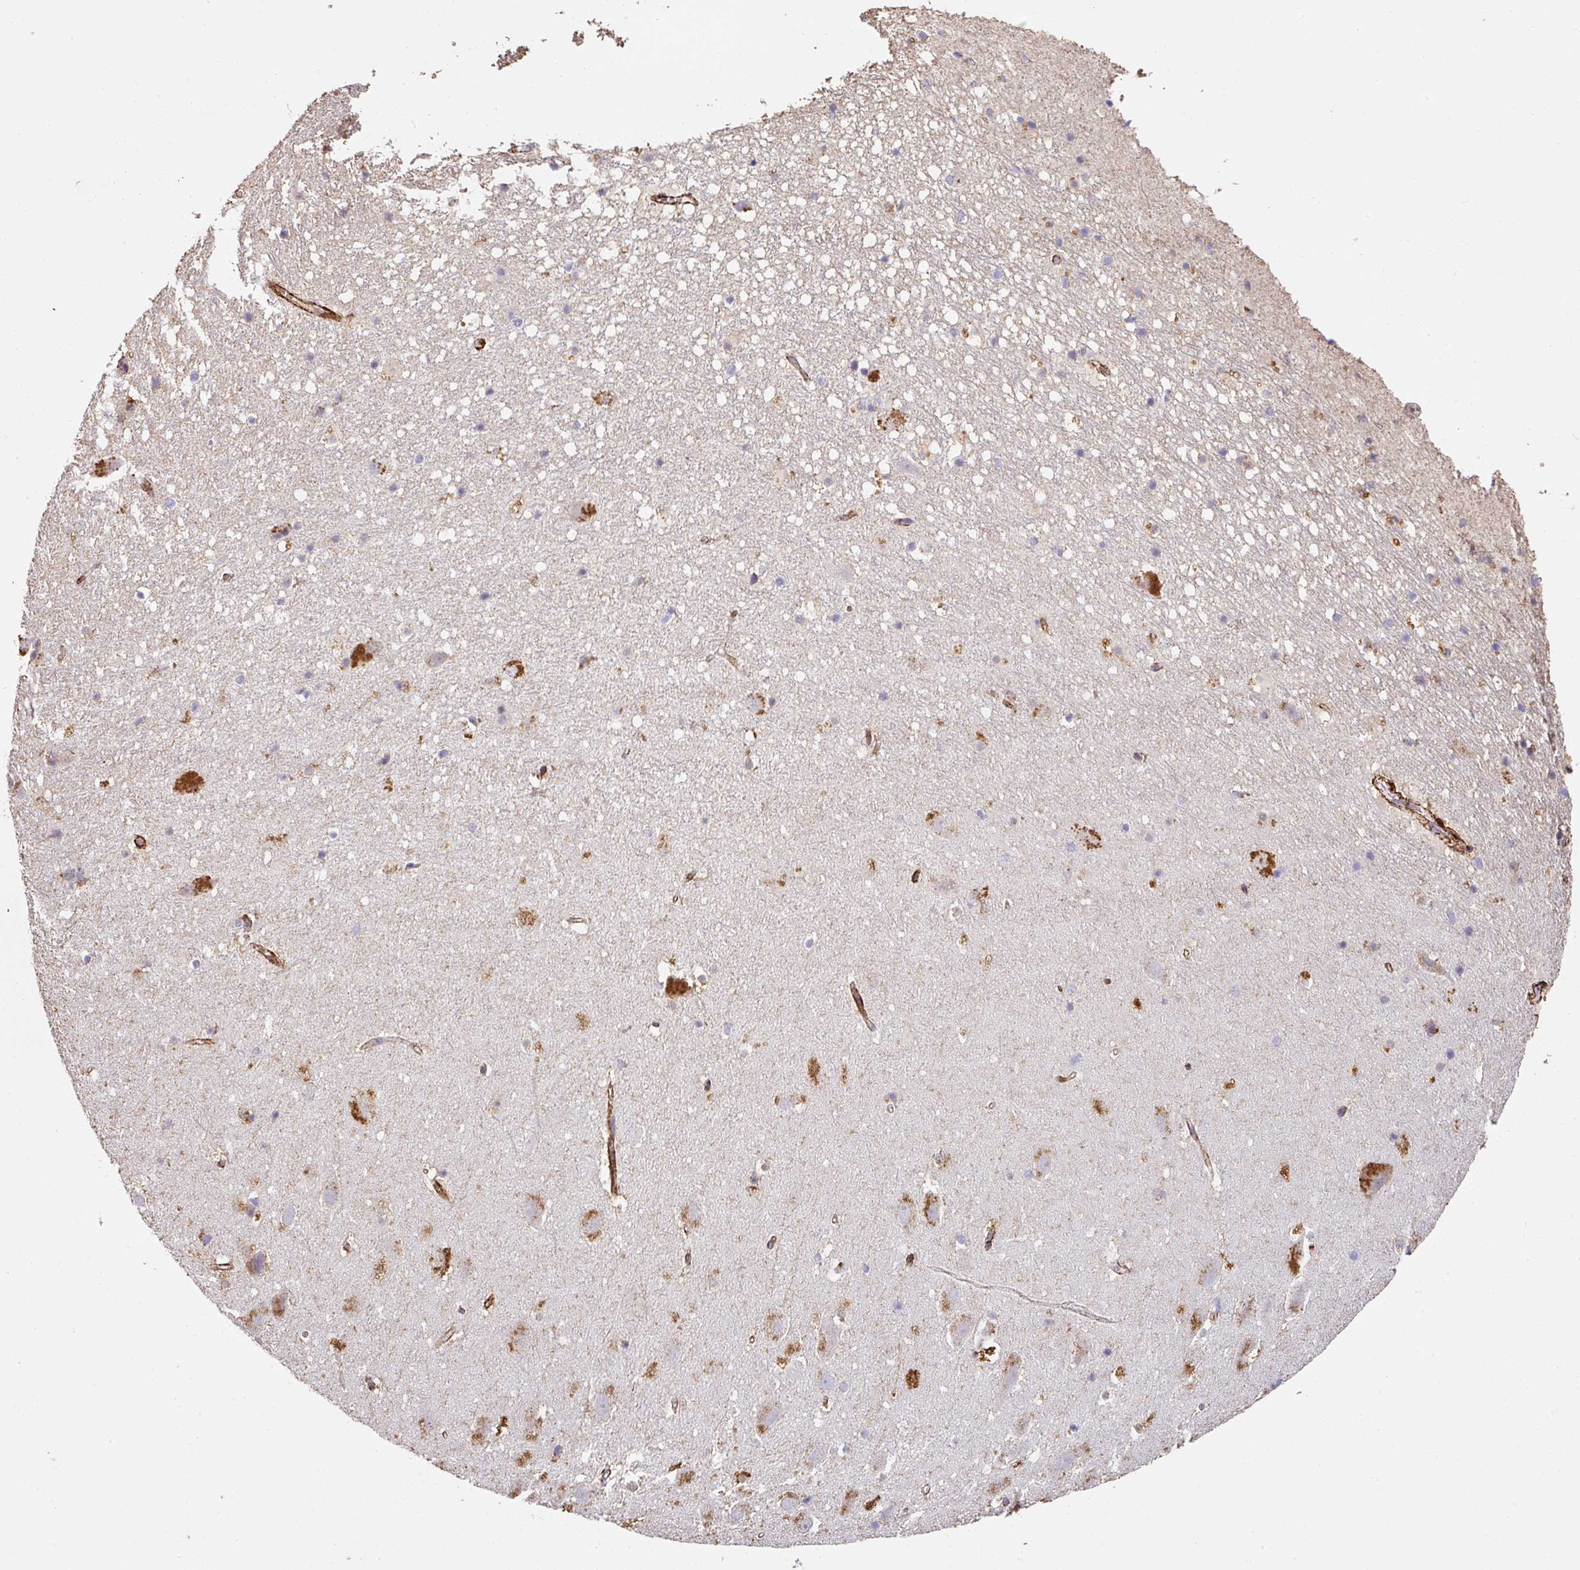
{"staining": {"intensity": "negative", "quantity": "none", "location": "none"}, "tissue": "hippocampus", "cell_type": "Glial cells", "image_type": "normal", "snomed": [{"axis": "morphology", "description": "Normal tissue, NOS"}, {"axis": "topography", "description": "Hippocampus"}], "caption": "Immunohistochemical staining of benign hippocampus exhibits no significant positivity in glial cells.", "gene": "SLC25A17", "patient": {"sex": "male", "age": 37}}